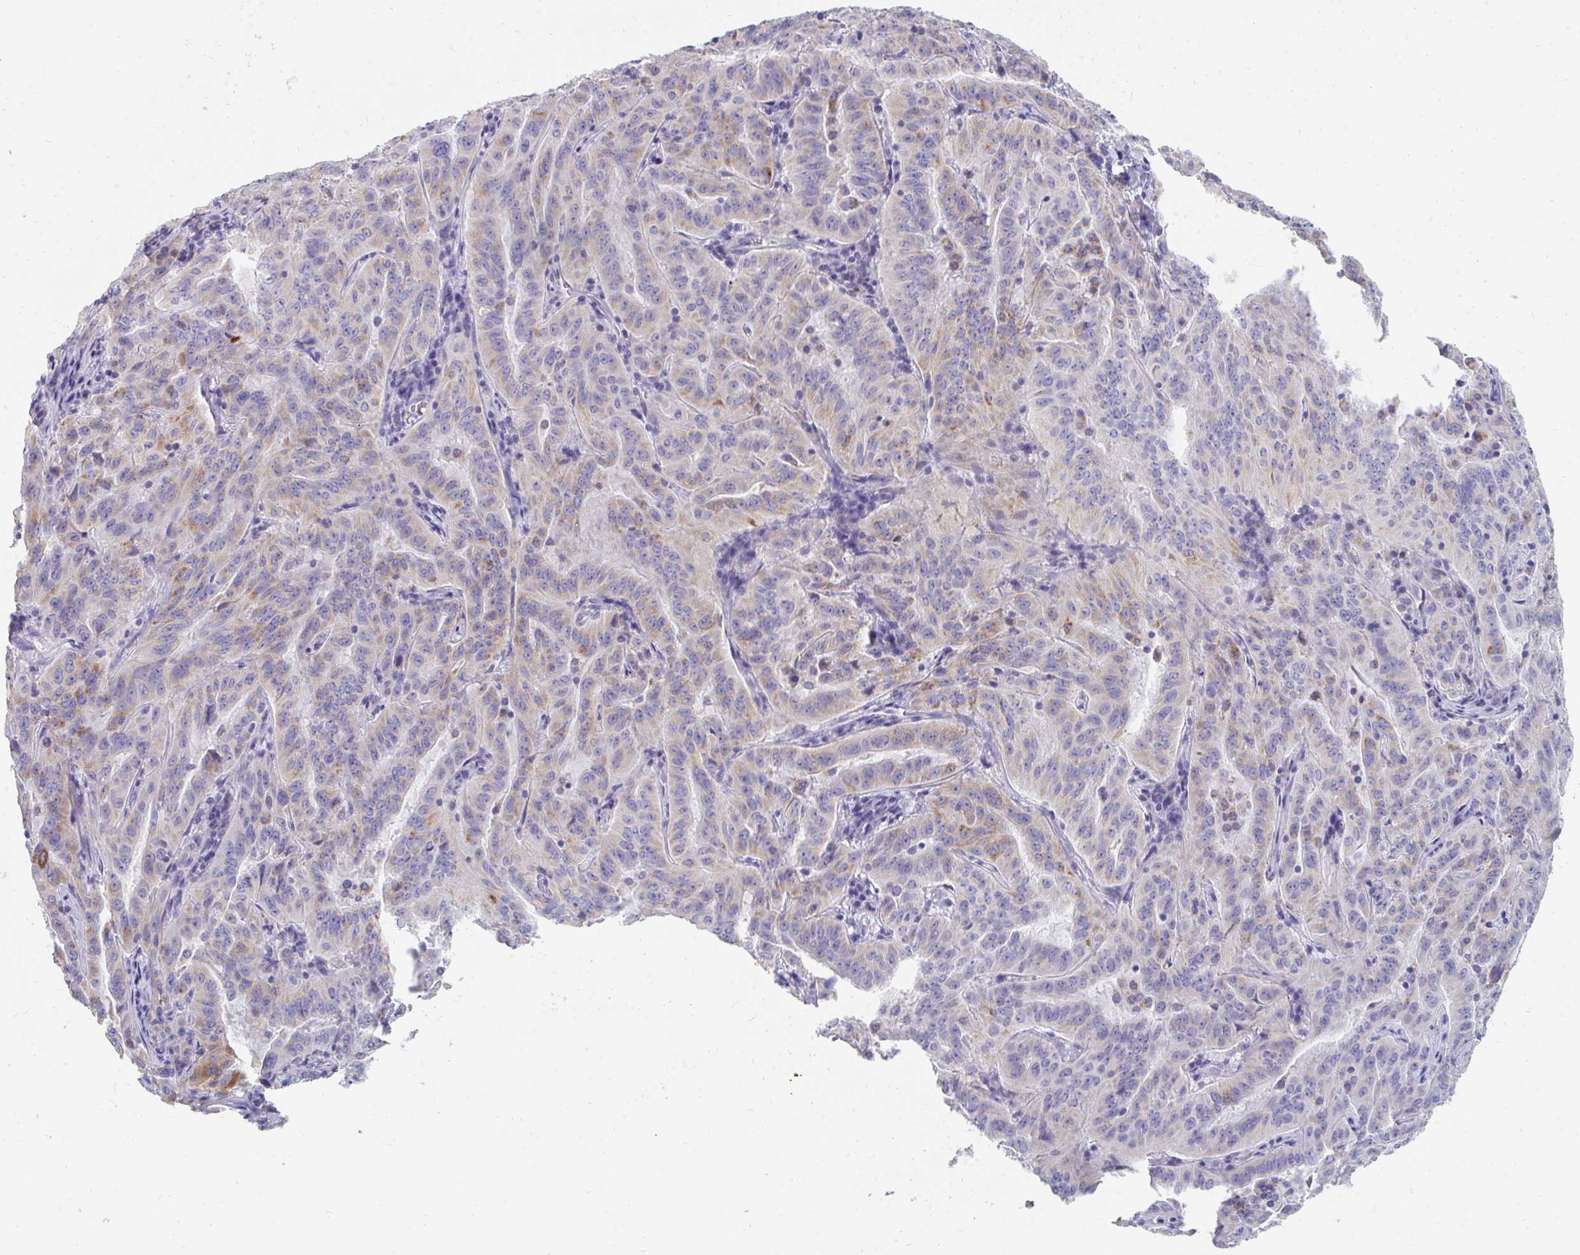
{"staining": {"intensity": "weak", "quantity": "25%-75%", "location": "cytoplasmic/membranous"}, "tissue": "pancreatic cancer", "cell_type": "Tumor cells", "image_type": "cancer", "snomed": [{"axis": "morphology", "description": "Adenocarcinoma, NOS"}, {"axis": "topography", "description": "Pancreas"}], "caption": "Immunohistochemical staining of adenocarcinoma (pancreatic) shows weak cytoplasmic/membranous protein staining in approximately 25%-75% of tumor cells. The protein of interest is stained brown, and the nuclei are stained in blue (DAB (3,3'-diaminobenzidine) IHC with brightfield microscopy, high magnification).", "gene": "PC", "patient": {"sex": "male", "age": 63}}